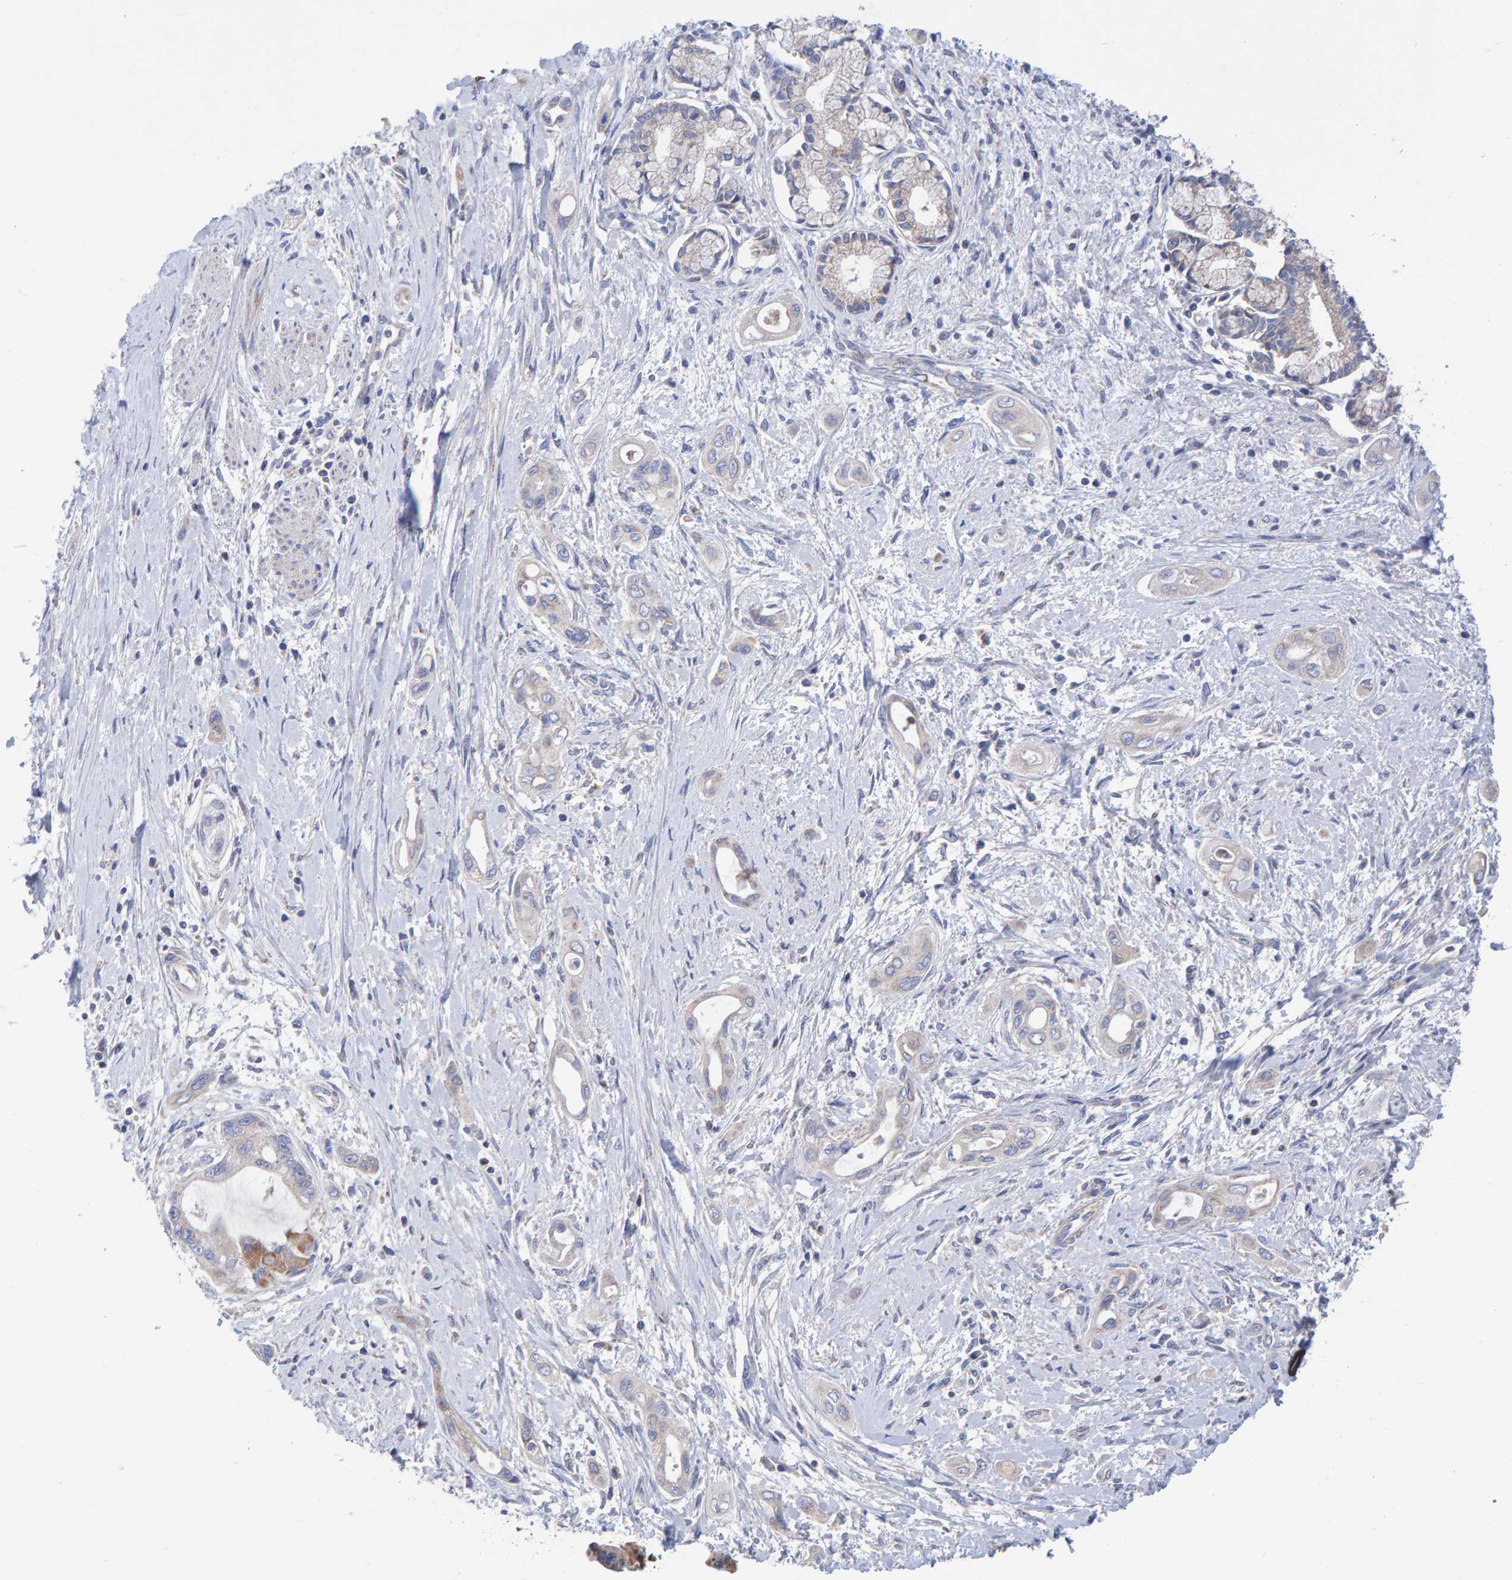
{"staining": {"intensity": "negative", "quantity": "none", "location": "none"}, "tissue": "pancreatic cancer", "cell_type": "Tumor cells", "image_type": "cancer", "snomed": [{"axis": "morphology", "description": "Adenocarcinoma, NOS"}, {"axis": "topography", "description": "Pancreas"}], "caption": "Pancreatic adenocarcinoma was stained to show a protein in brown. There is no significant staining in tumor cells.", "gene": "EFR3A", "patient": {"sex": "male", "age": 59}}